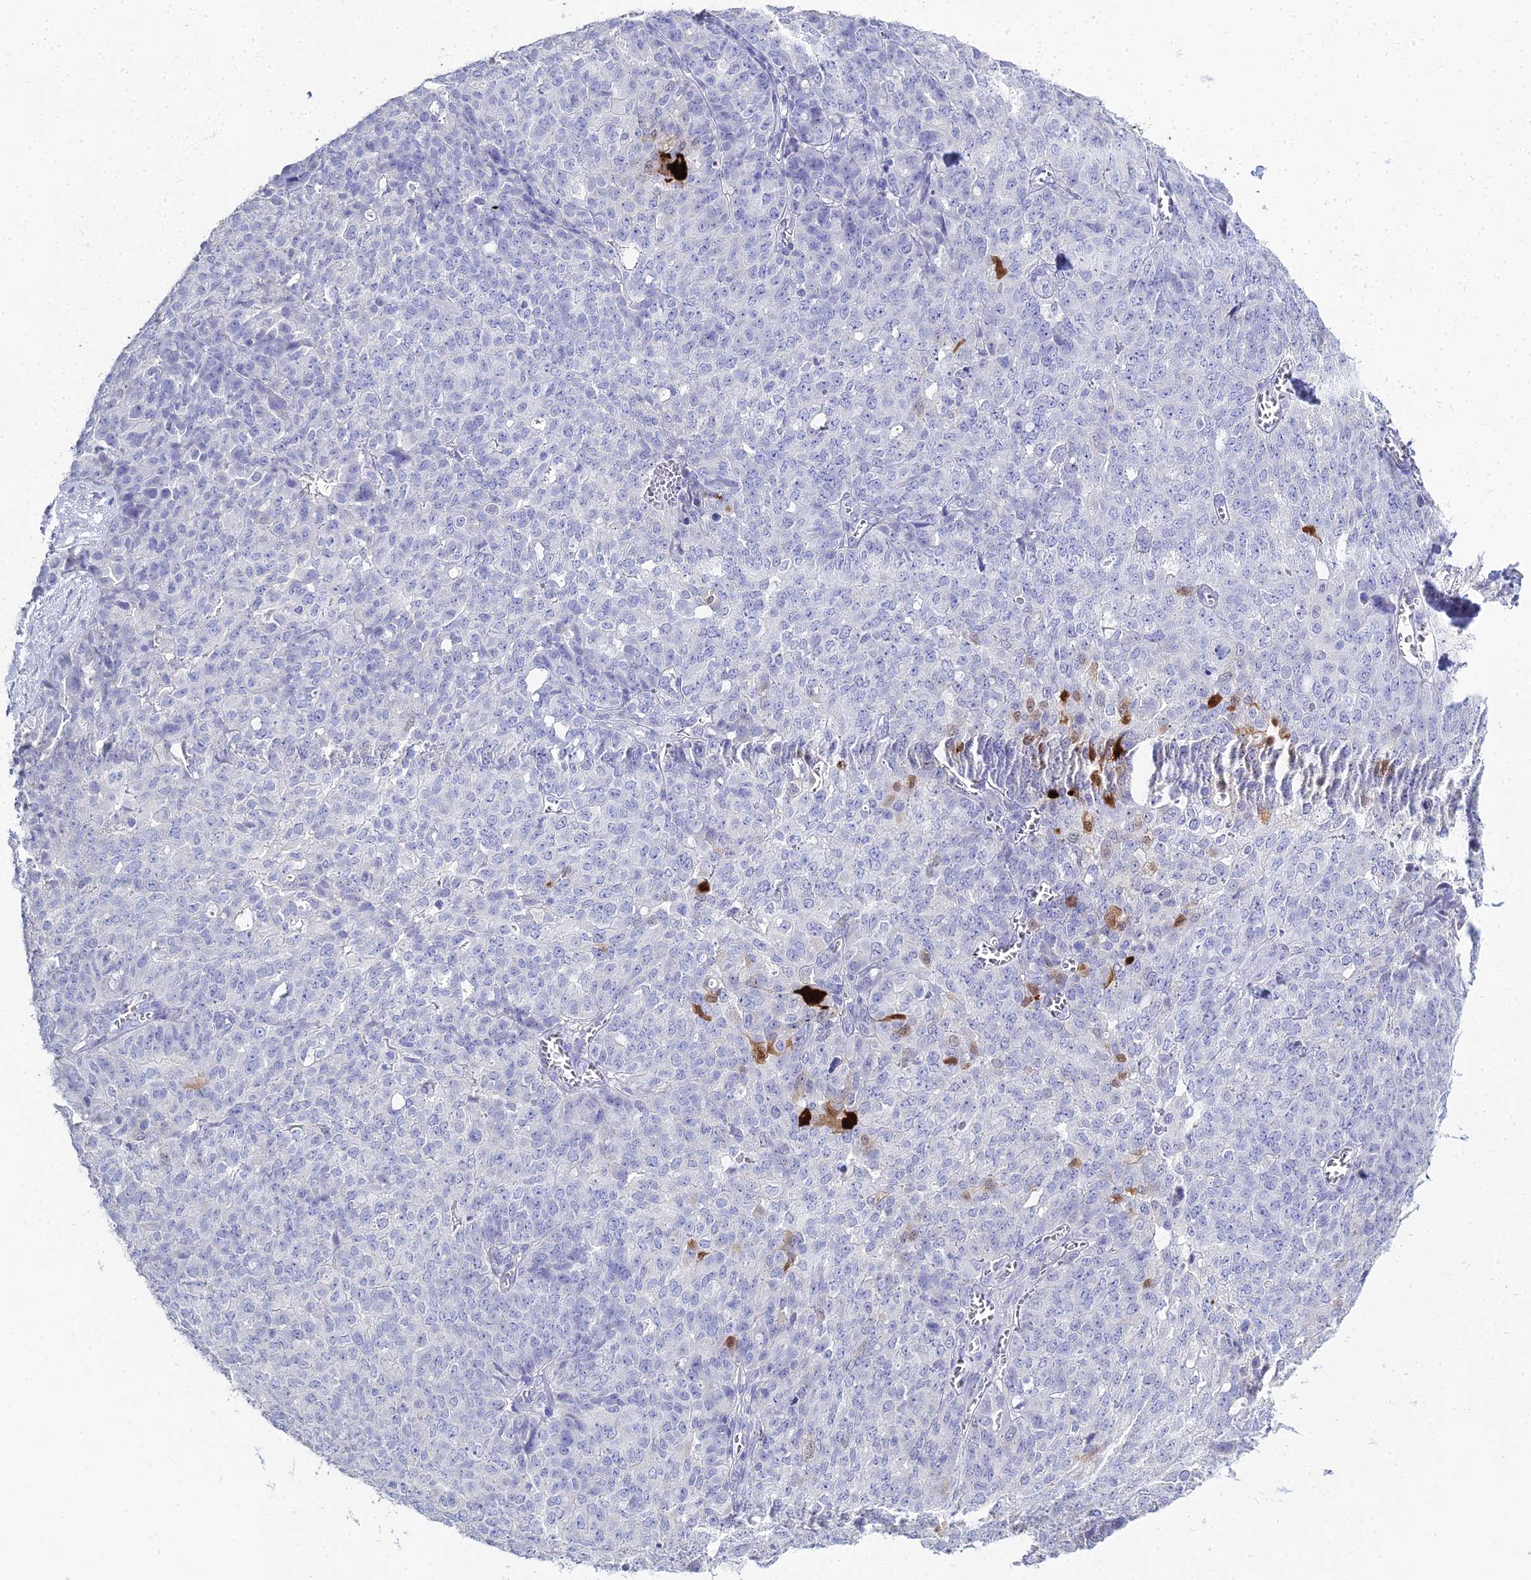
{"staining": {"intensity": "negative", "quantity": "none", "location": "none"}, "tissue": "ovarian cancer", "cell_type": "Tumor cells", "image_type": "cancer", "snomed": [{"axis": "morphology", "description": "Cystadenocarcinoma, serous, NOS"}, {"axis": "topography", "description": "Soft tissue"}, {"axis": "topography", "description": "Ovary"}], "caption": "Ovarian serous cystadenocarcinoma was stained to show a protein in brown. There is no significant positivity in tumor cells.", "gene": "S100A7", "patient": {"sex": "female", "age": 57}}